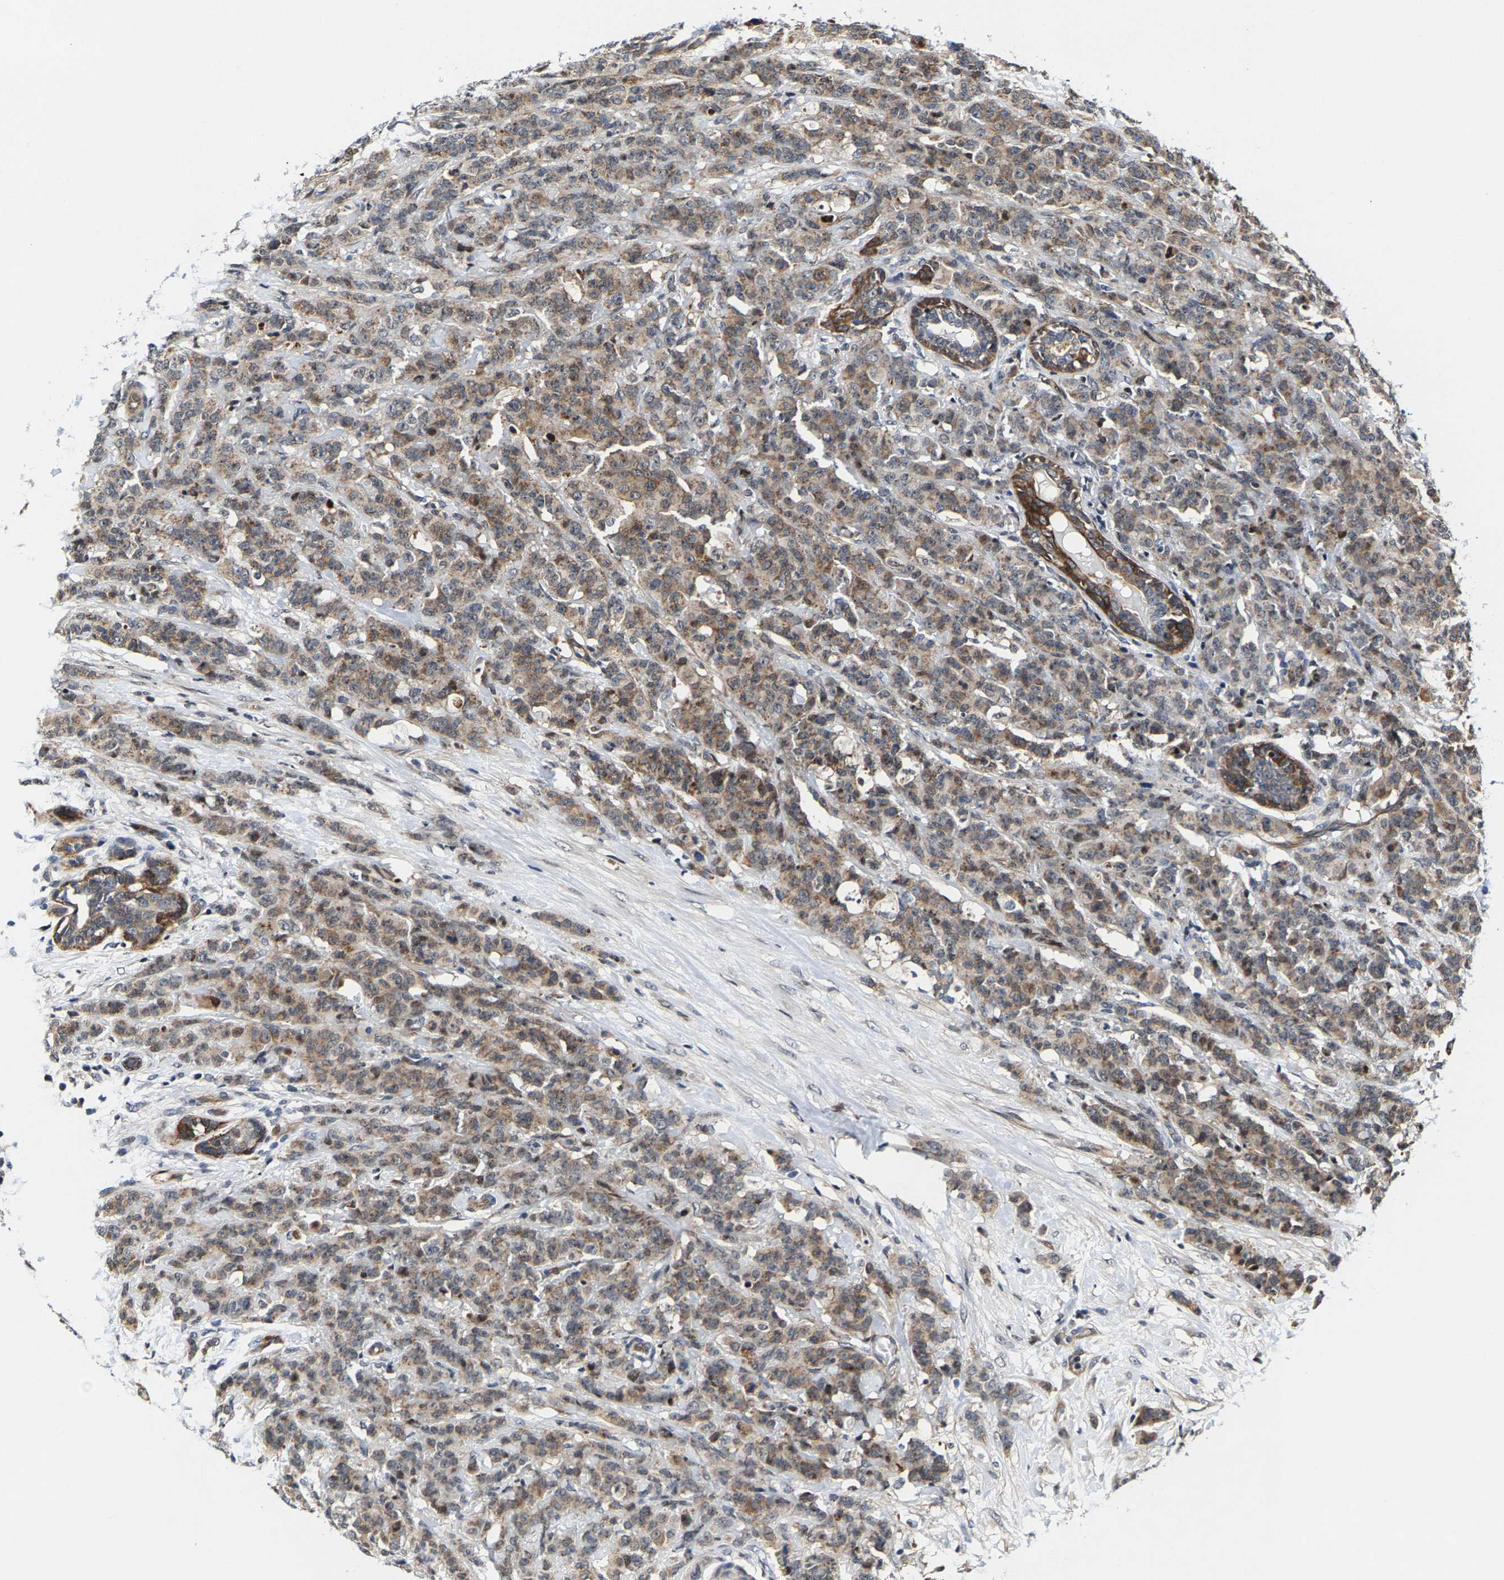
{"staining": {"intensity": "moderate", "quantity": ">75%", "location": "cytoplasmic/membranous"}, "tissue": "breast cancer", "cell_type": "Tumor cells", "image_type": "cancer", "snomed": [{"axis": "morphology", "description": "Normal tissue, NOS"}, {"axis": "morphology", "description": "Duct carcinoma"}, {"axis": "topography", "description": "Breast"}], "caption": "Human breast cancer stained with a brown dye reveals moderate cytoplasmic/membranous positive expression in approximately >75% of tumor cells.", "gene": "GTPBP10", "patient": {"sex": "female", "age": 40}}